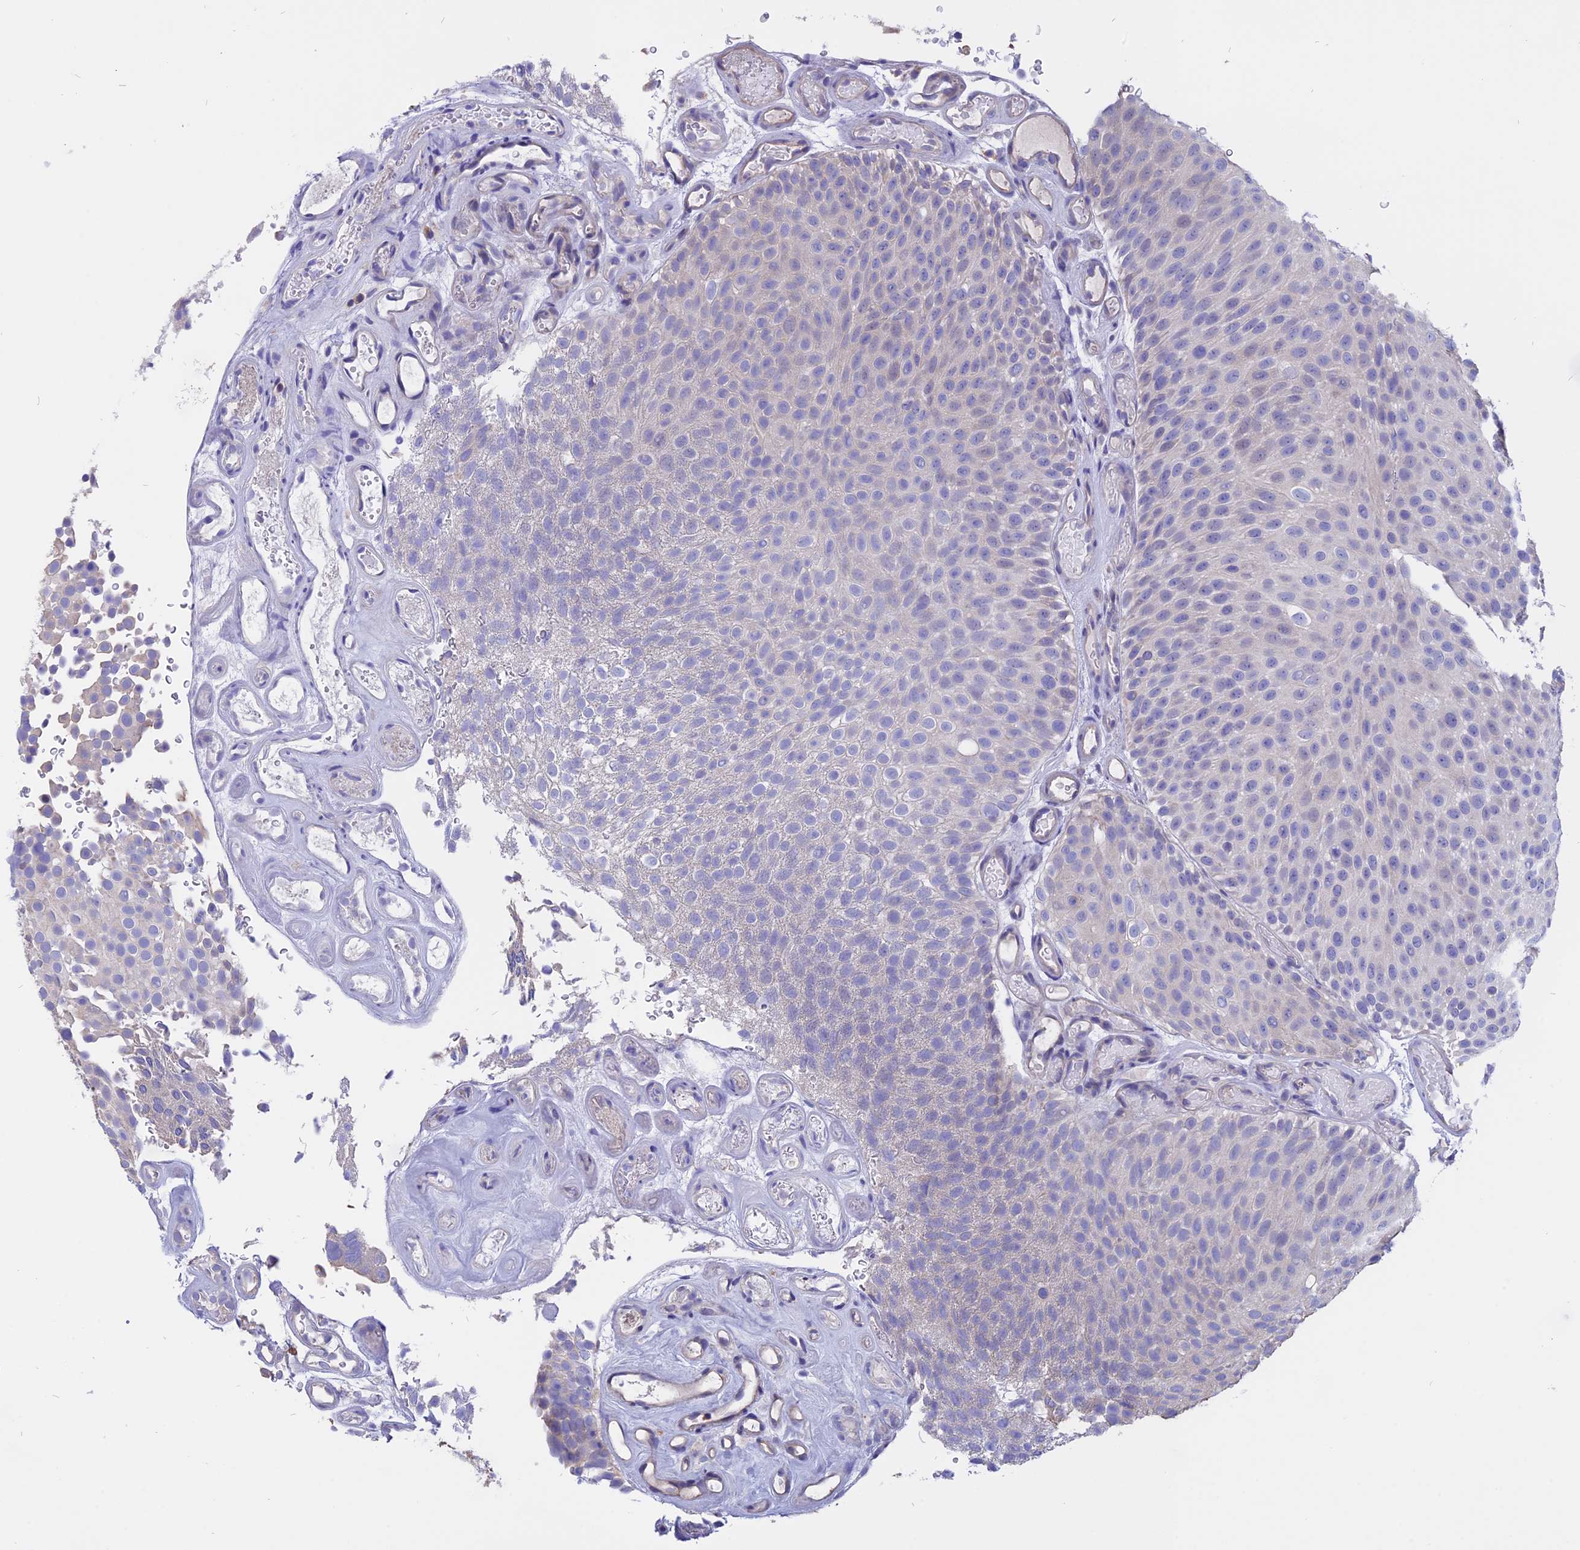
{"staining": {"intensity": "negative", "quantity": "none", "location": "none"}, "tissue": "urothelial cancer", "cell_type": "Tumor cells", "image_type": "cancer", "snomed": [{"axis": "morphology", "description": "Urothelial carcinoma, Low grade"}, {"axis": "topography", "description": "Urinary bladder"}], "caption": "DAB (3,3'-diaminobenzidine) immunohistochemical staining of human urothelial cancer demonstrates no significant expression in tumor cells.", "gene": "CARMIL2", "patient": {"sex": "male", "age": 78}}